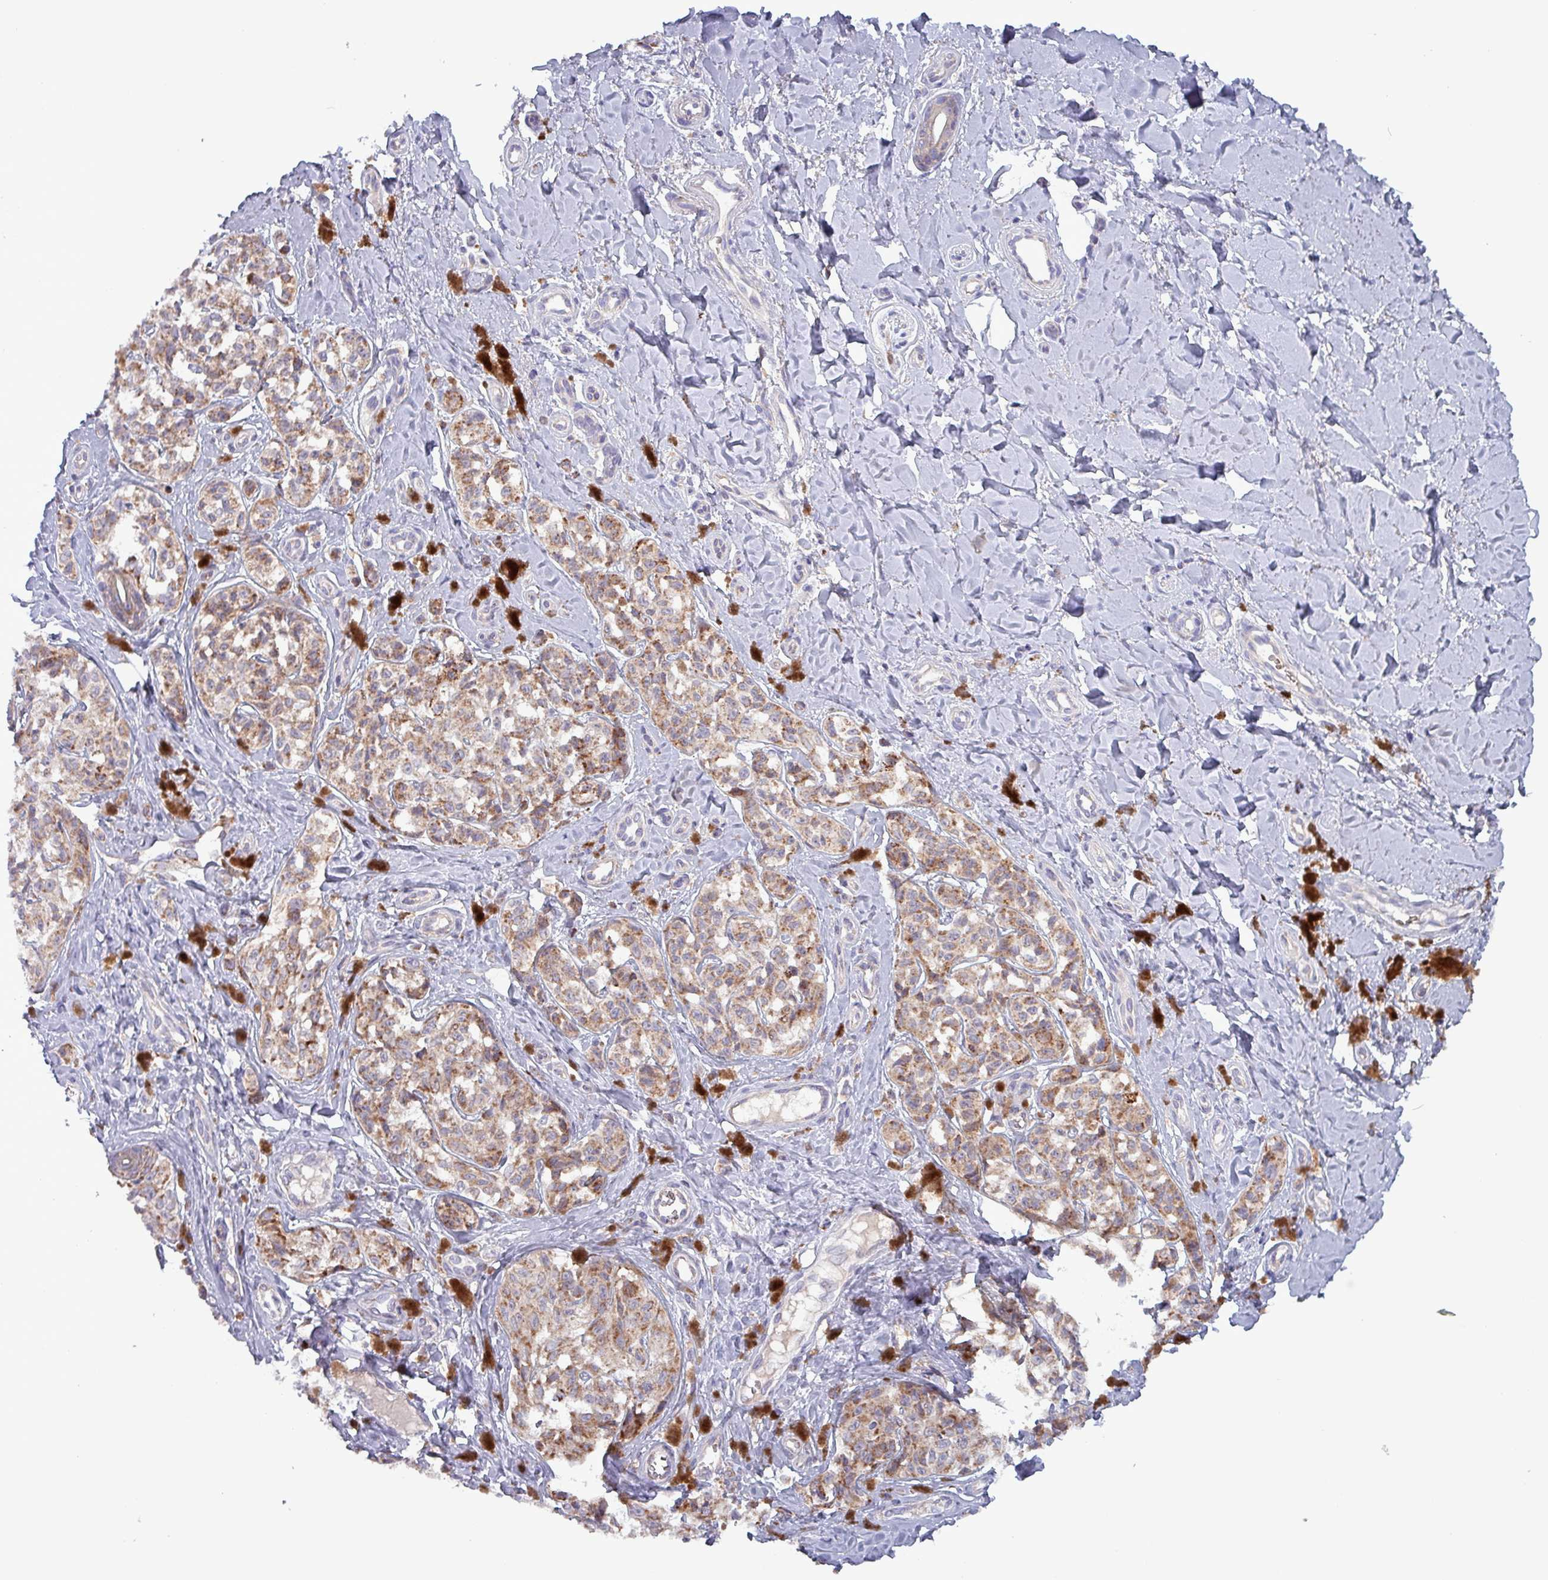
{"staining": {"intensity": "moderate", "quantity": ">75%", "location": "cytoplasmic/membranous"}, "tissue": "melanoma", "cell_type": "Tumor cells", "image_type": "cancer", "snomed": [{"axis": "morphology", "description": "Malignant melanoma, NOS"}, {"axis": "topography", "description": "Skin"}], "caption": "An immunohistochemistry image of tumor tissue is shown. Protein staining in brown shows moderate cytoplasmic/membranous positivity in melanoma within tumor cells. The staining was performed using DAB (3,3'-diaminobenzidine), with brown indicating positive protein expression. Nuclei are stained blue with hematoxylin.", "gene": "ZNF322", "patient": {"sex": "female", "age": 65}}